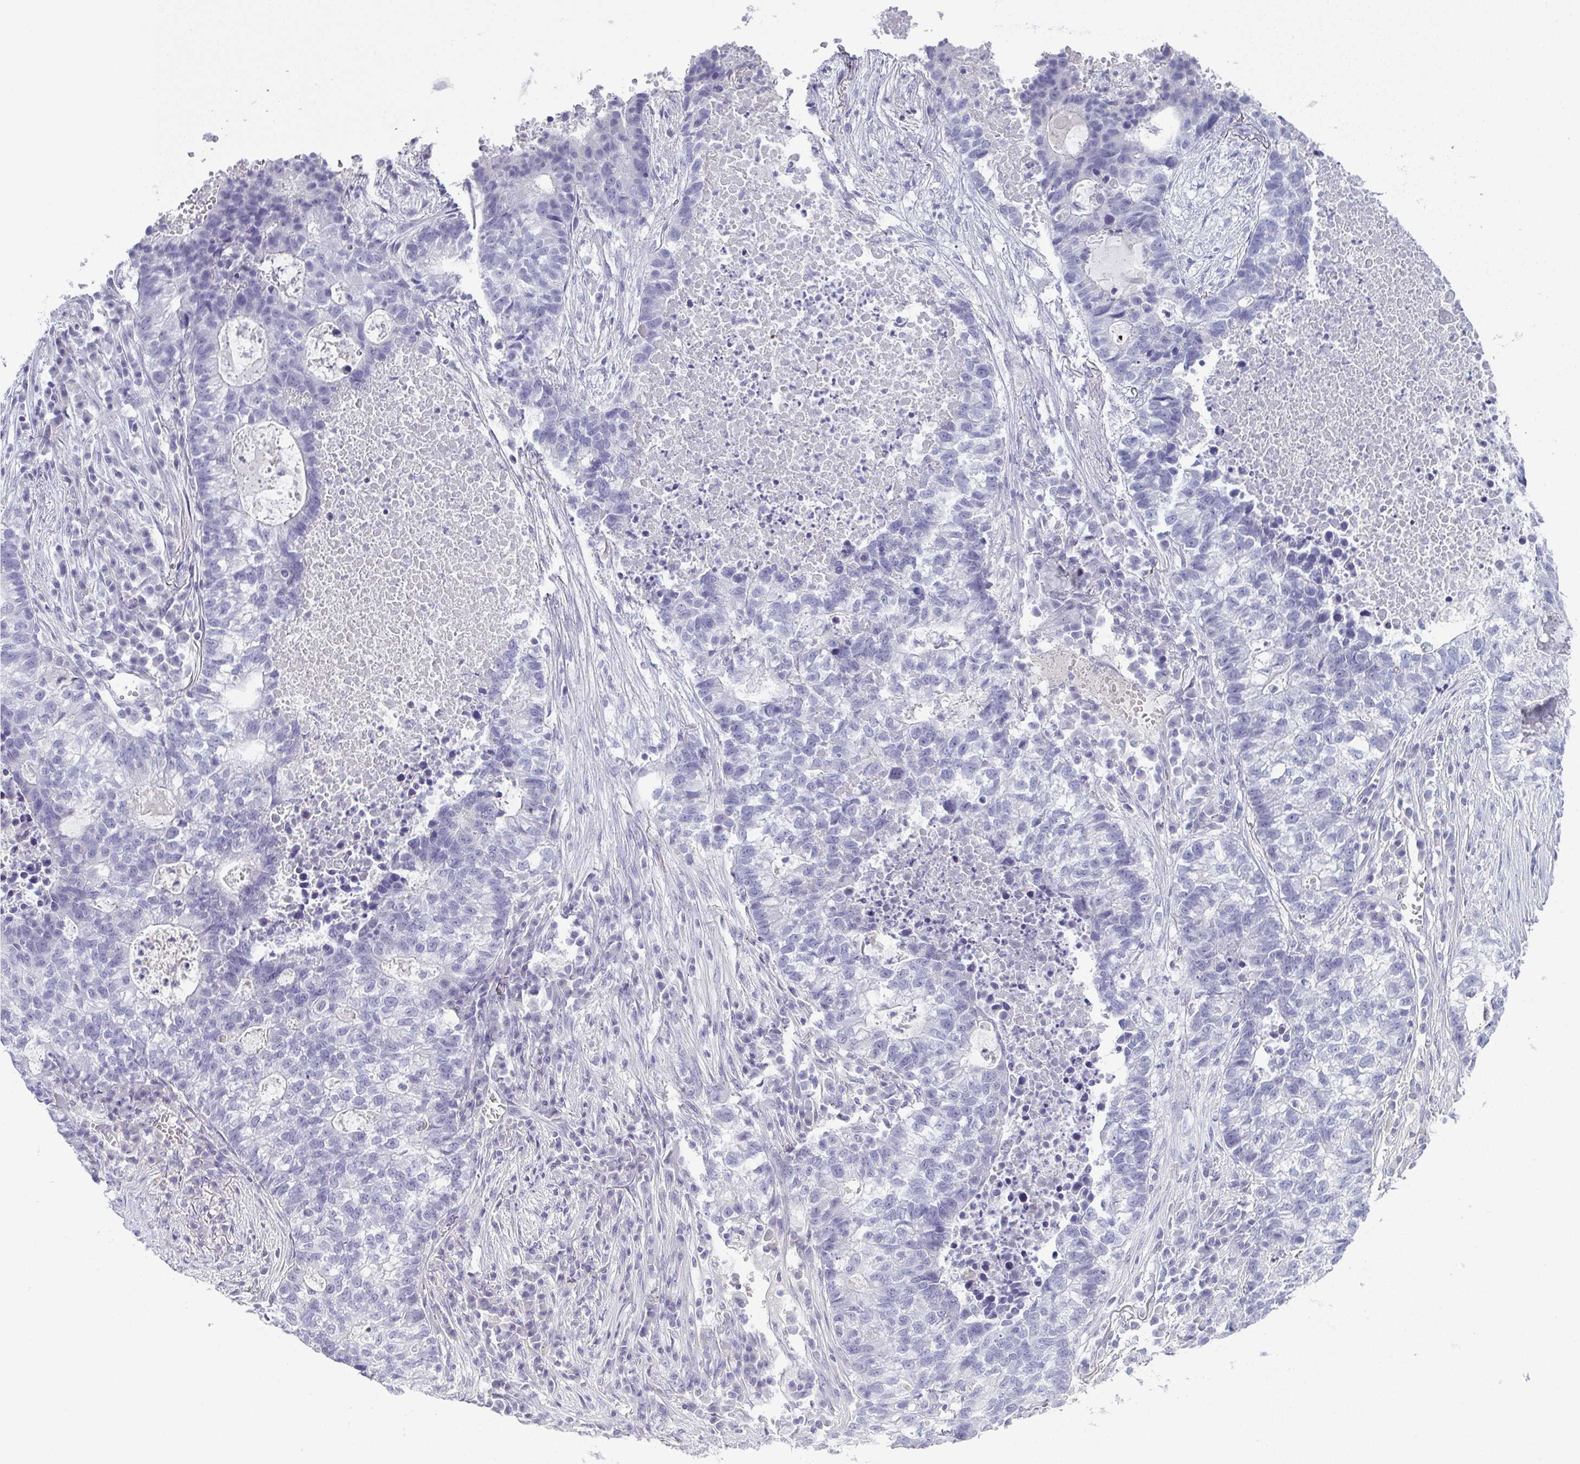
{"staining": {"intensity": "negative", "quantity": "none", "location": "none"}, "tissue": "lung cancer", "cell_type": "Tumor cells", "image_type": "cancer", "snomed": [{"axis": "morphology", "description": "Adenocarcinoma, NOS"}, {"axis": "topography", "description": "Lung"}], "caption": "Immunohistochemistry (IHC) micrograph of neoplastic tissue: human adenocarcinoma (lung) stained with DAB demonstrates no significant protein positivity in tumor cells.", "gene": "SLC36A2", "patient": {"sex": "male", "age": 57}}